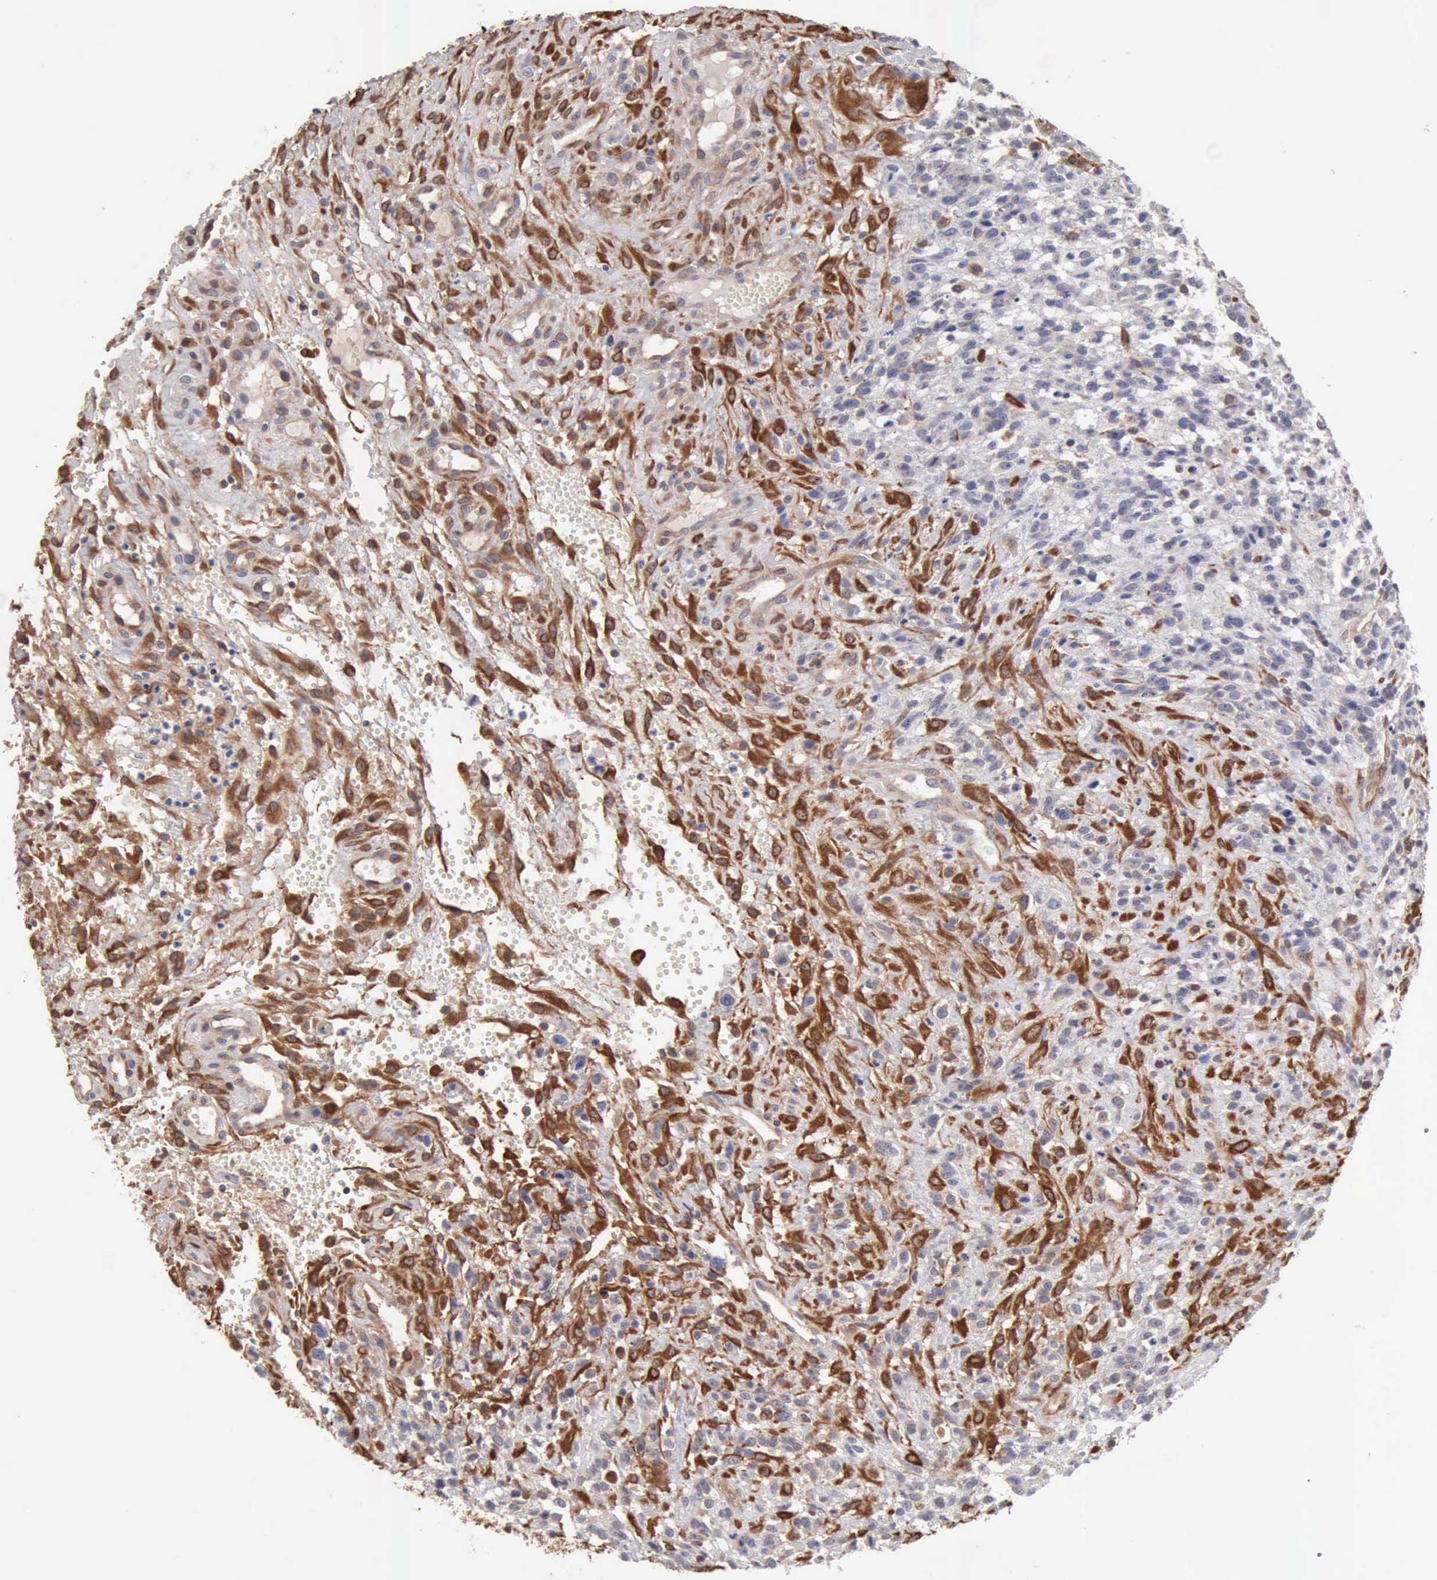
{"staining": {"intensity": "moderate", "quantity": "25%-75%", "location": "cytoplasmic/membranous"}, "tissue": "glioma", "cell_type": "Tumor cells", "image_type": "cancer", "snomed": [{"axis": "morphology", "description": "Glioma, malignant, High grade"}, {"axis": "topography", "description": "Brain"}], "caption": "IHC (DAB (3,3'-diaminobenzidine)) staining of malignant high-grade glioma demonstrates moderate cytoplasmic/membranous protein staining in about 25%-75% of tumor cells.", "gene": "APOL2", "patient": {"sex": "male", "age": 66}}